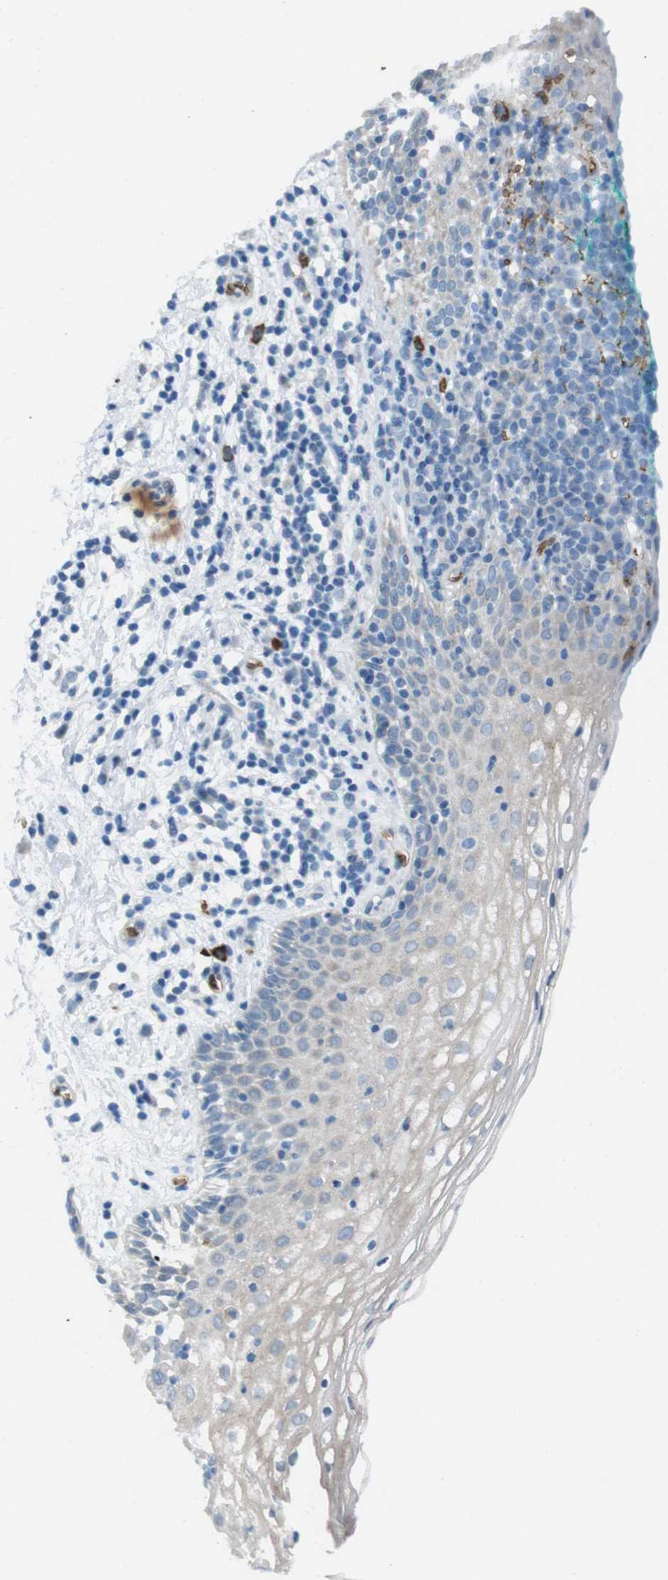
{"staining": {"intensity": "negative", "quantity": "none", "location": "none"}, "tissue": "vagina", "cell_type": "Squamous epithelial cells", "image_type": "normal", "snomed": [{"axis": "morphology", "description": "Normal tissue, NOS"}, {"axis": "topography", "description": "Vagina"}], "caption": "Immunohistochemistry of normal human vagina reveals no staining in squamous epithelial cells. (Brightfield microscopy of DAB (3,3'-diaminobenzidine) immunohistochemistry (IHC) at high magnification).", "gene": "GYPA", "patient": {"sex": "female", "age": 44}}